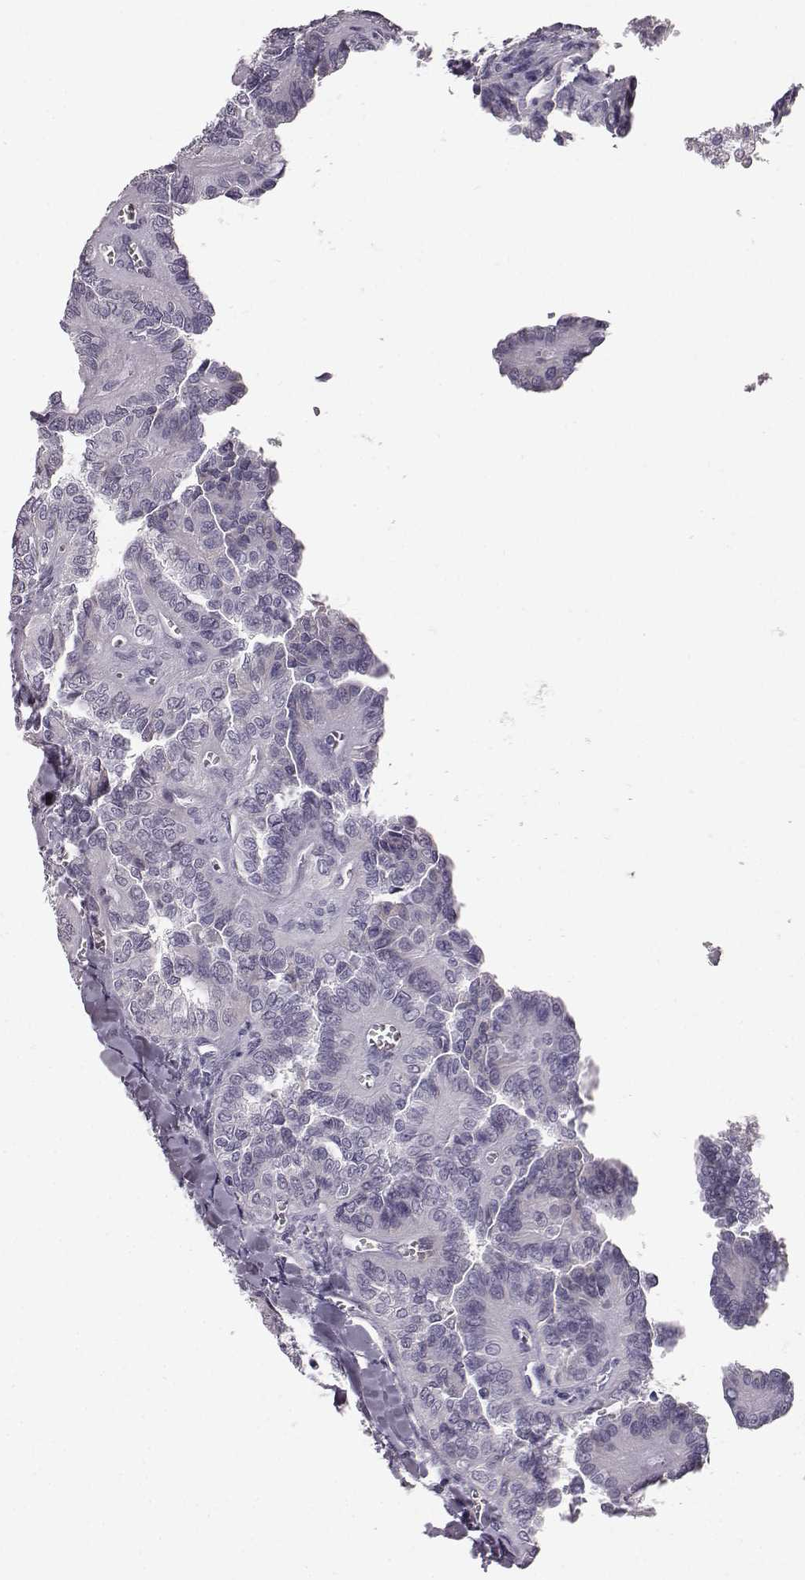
{"staining": {"intensity": "negative", "quantity": "none", "location": "none"}, "tissue": "thyroid cancer", "cell_type": "Tumor cells", "image_type": "cancer", "snomed": [{"axis": "morphology", "description": "Papillary adenocarcinoma, NOS"}, {"axis": "topography", "description": "Thyroid gland"}], "caption": "A high-resolution micrograph shows immunohistochemistry (IHC) staining of papillary adenocarcinoma (thyroid), which displays no significant staining in tumor cells.", "gene": "ODAD4", "patient": {"sex": "female", "age": 41}}